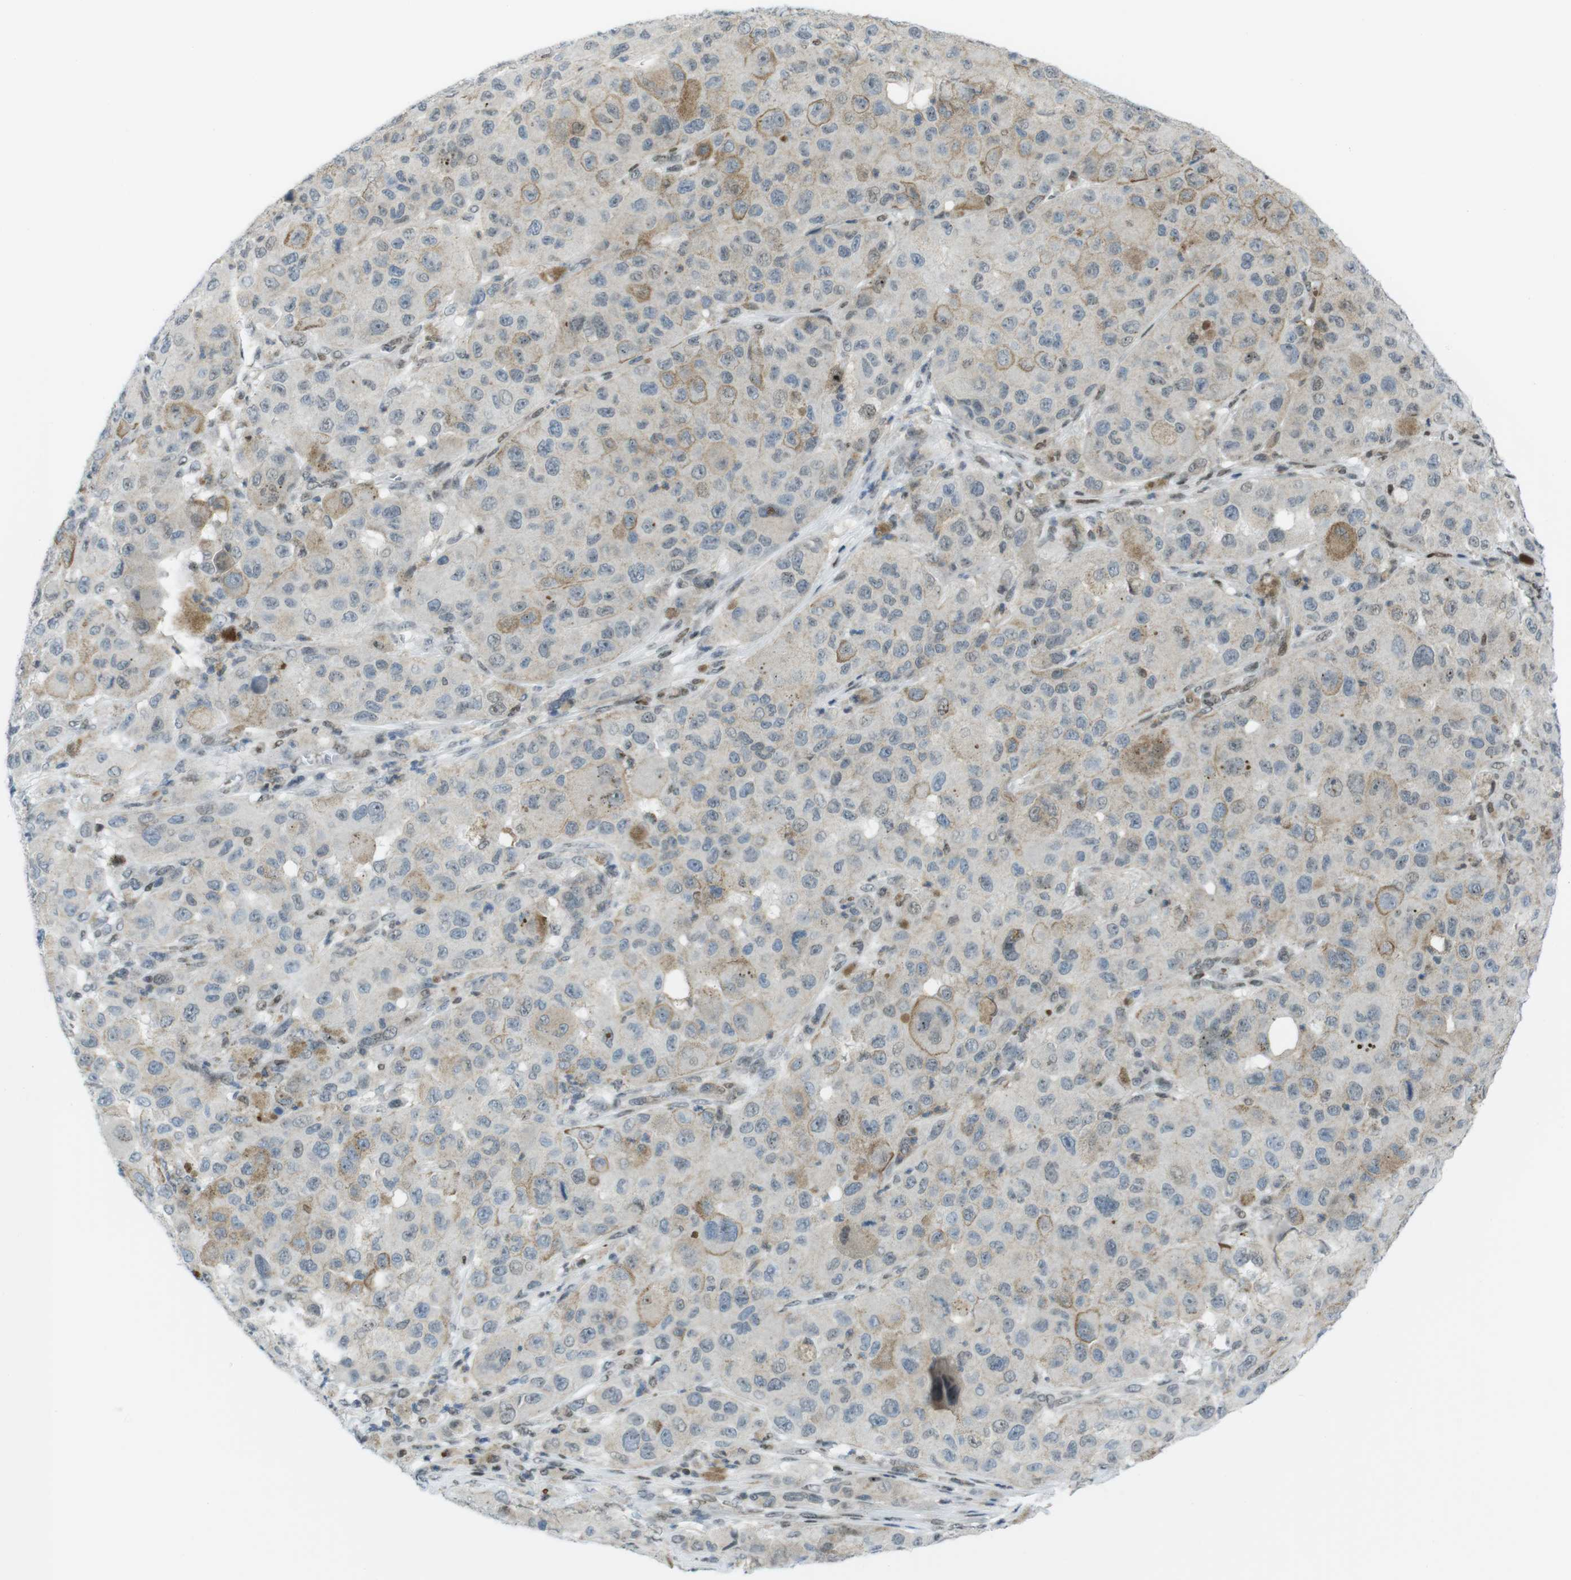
{"staining": {"intensity": "negative", "quantity": "none", "location": "none"}, "tissue": "melanoma", "cell_type": "Tumor cells", "image_type": "cancer", "snomed": [{"axis": "morphology", "description": "Malignant melanoma, NOS"}, {"axis": "topography", "description": "Skin"}], "caption": "High power microscopy image of an immunohistochemistry photomicrograph of melanoma, revealing no significant staining in tumor cells. (Stains: DAB immunohistochemistry with hematoxylin counter stain, Microscopy: brightfield microscopy at high magnification).", "gene": "UBB", "patient": {"sex": "male", "age": 96}}